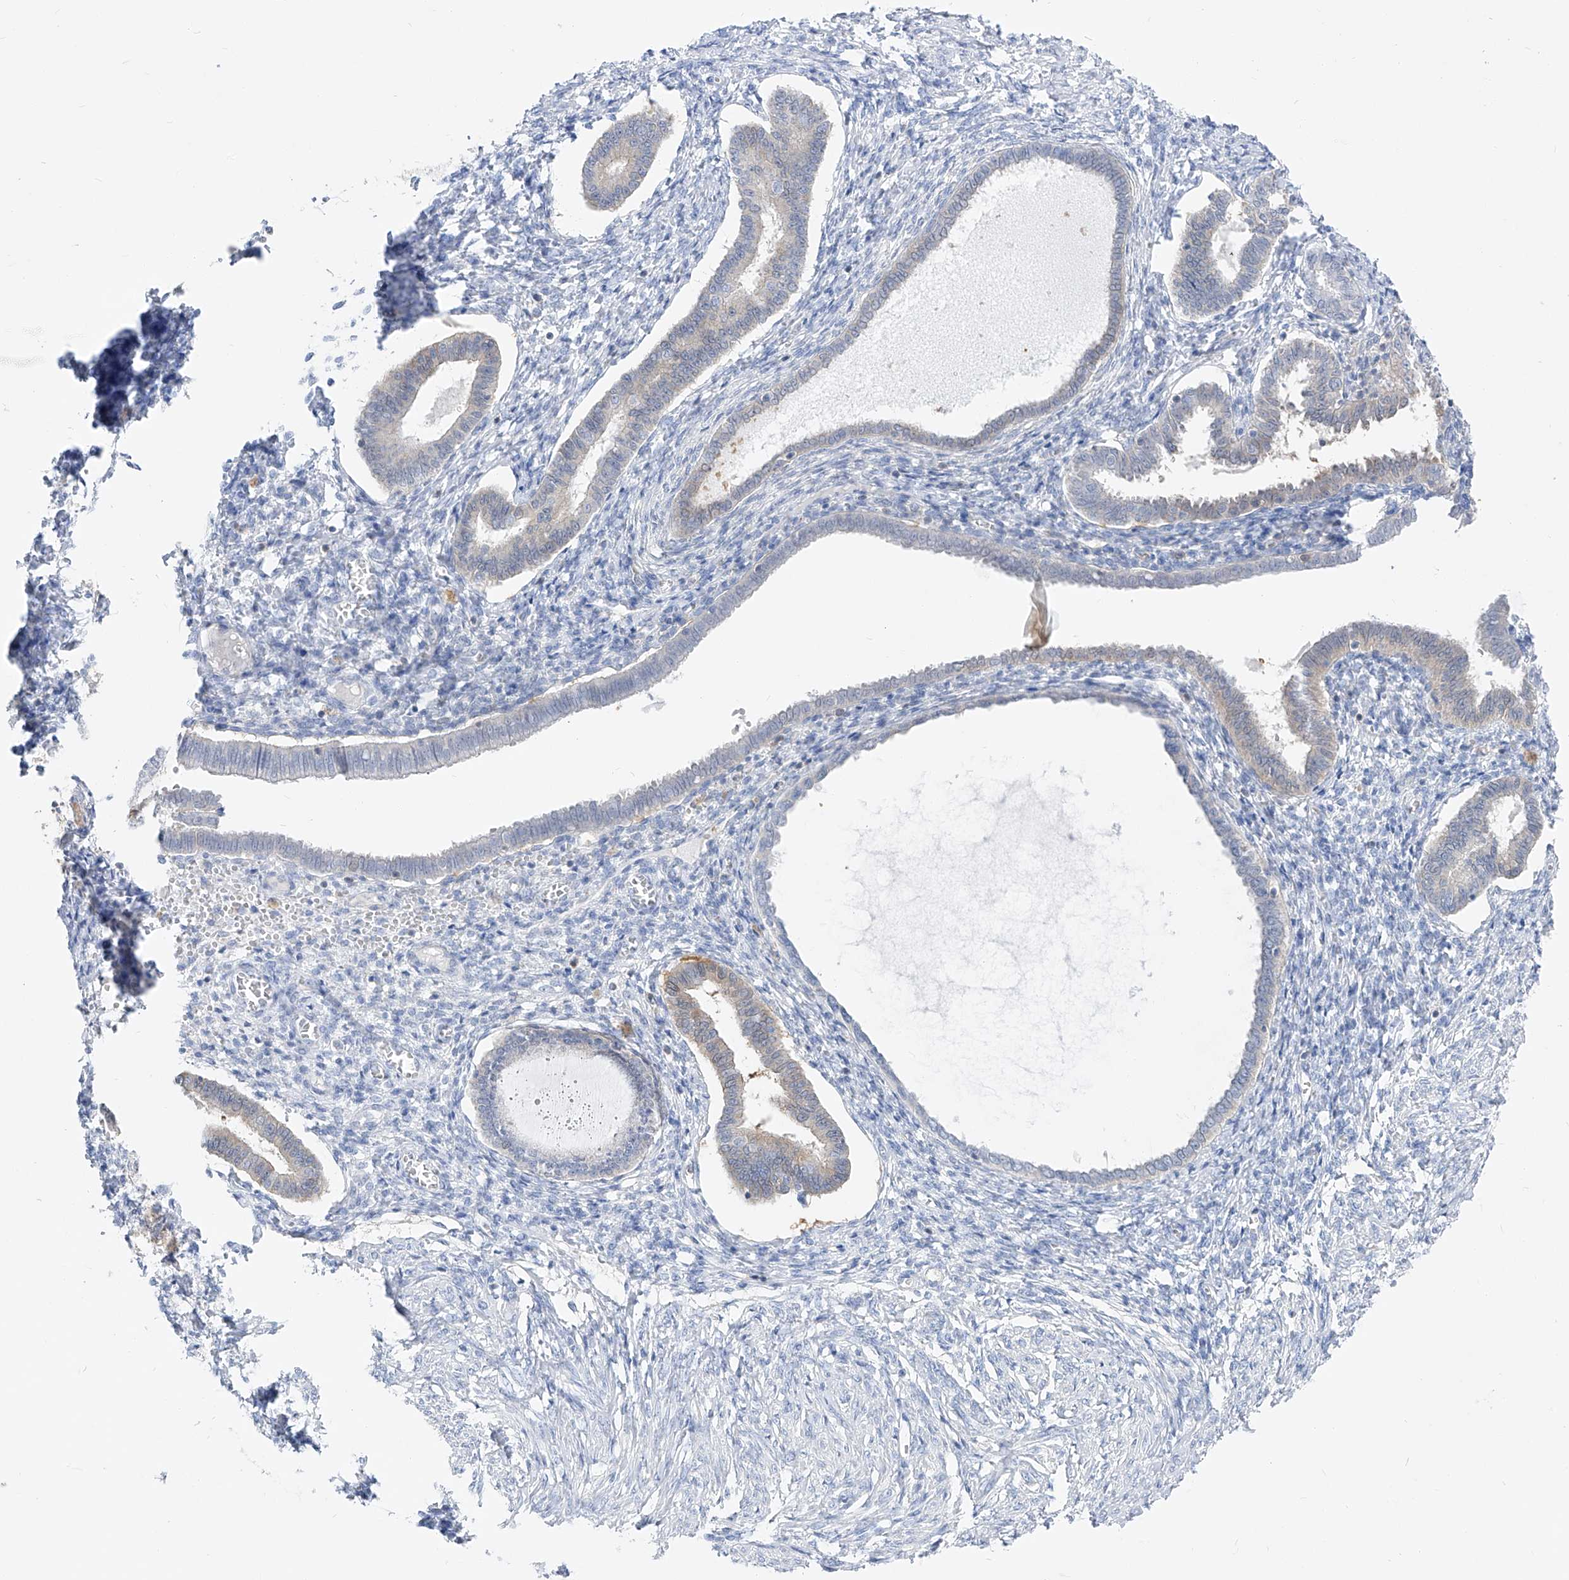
{"staining": {"intensity": "negative", "quantity": "none", "location": "none"}, "tissue": "endometrium", "cell_type": "Cells in endometrial stroma", "image_type": "normal", "snomed": [{"axis": "morphology", "description": "Normal tissue, NOS"}, {"axis": "topography", "description": "Endometrium"}], "caption": "IHC image of normal endometrium: human endometrium stained with DAB displays no significant protein positivity in cells in endometrial stroma. Nuclei are stained in blue.", "gene": "UFL1", "patient": {"sex": "female", "age": 77}}